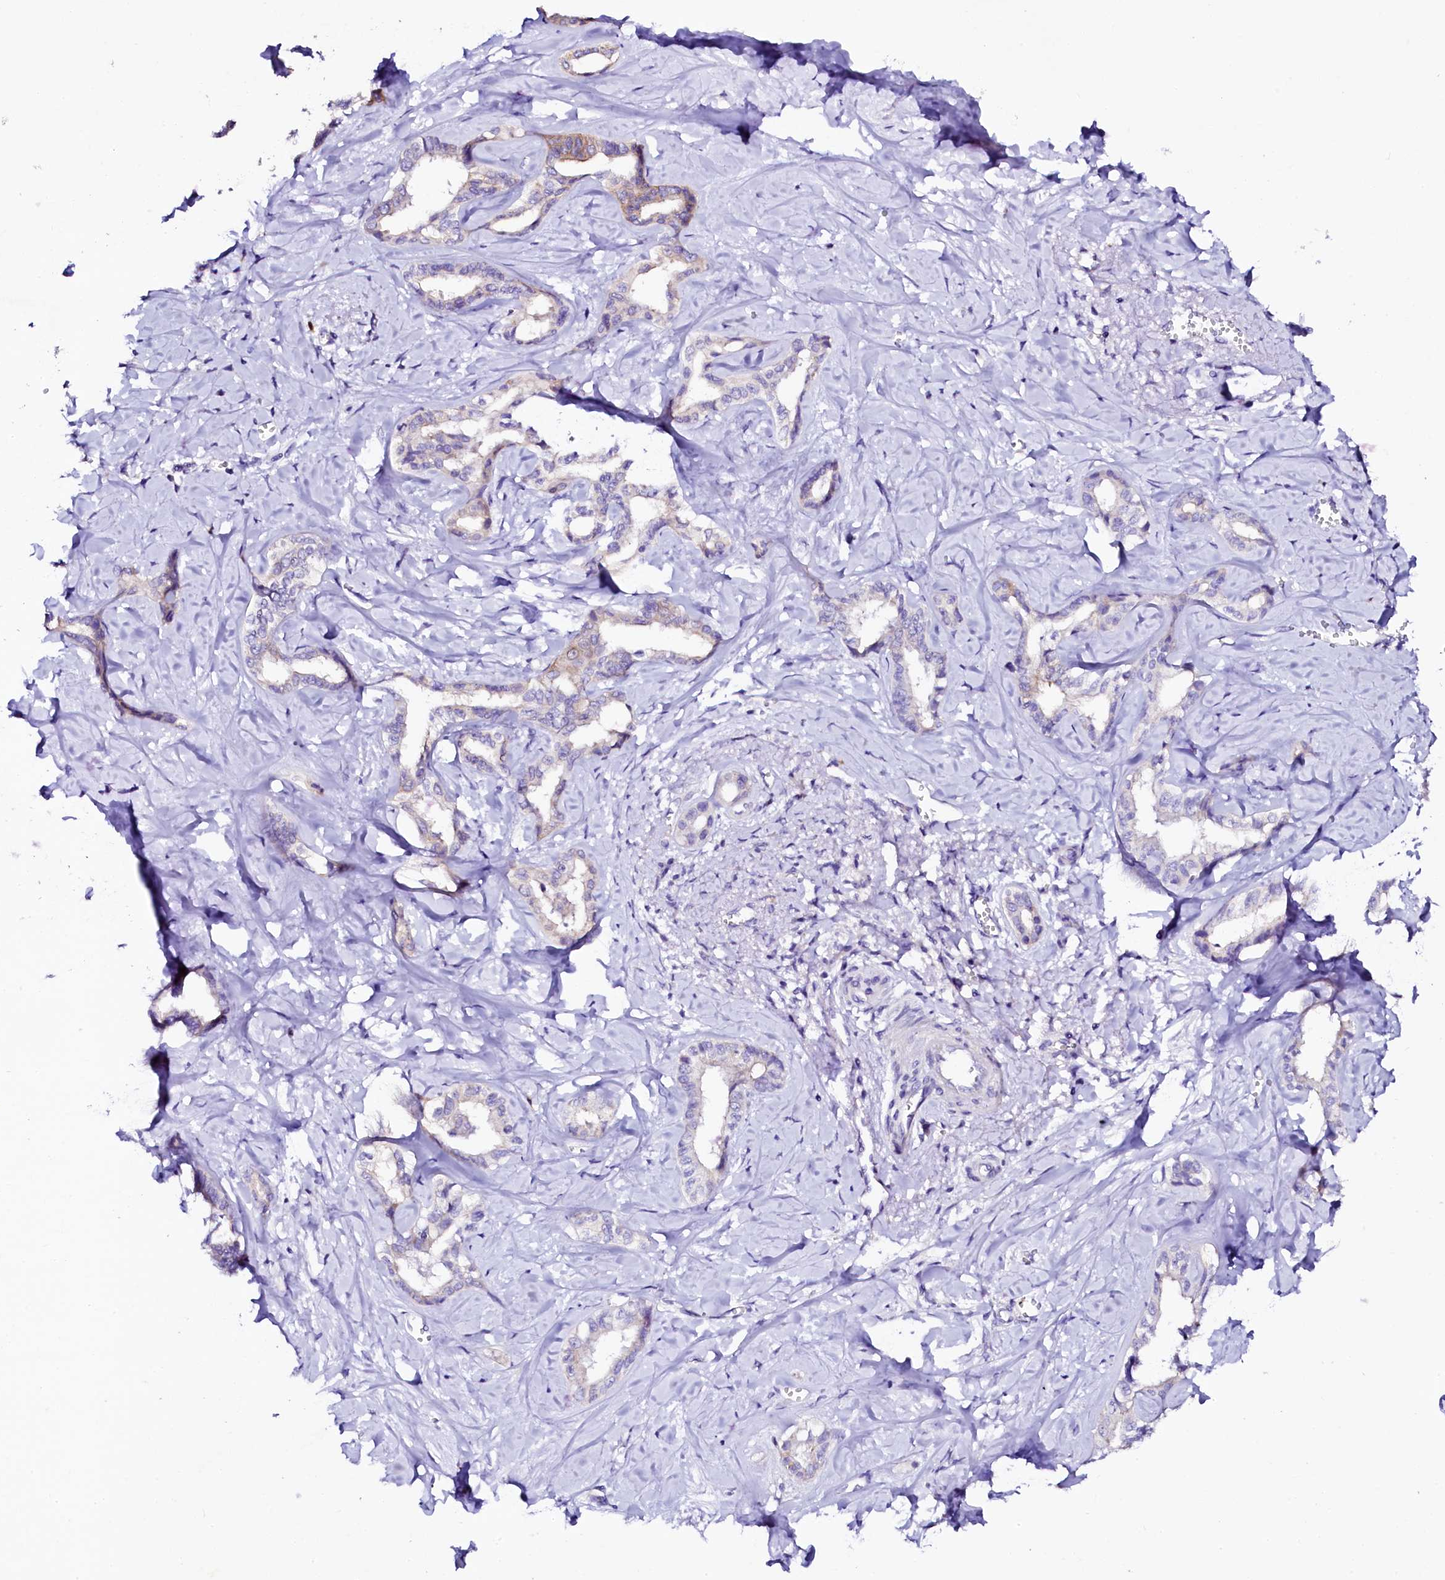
{"staining": {"intensity": "negative", "quantity": "none", "location": "none"}, "tissue": "liver cancer", "cell_type": "Tumor cells", "image_type": "cancer", "snomed": [{"axis": "morphology", "description": "Cholangiocarcinoma"}, {"axis": "topography", "description": "Liver"}], "caption": "DAB immunohistochemical staining of liver cholangiocarcinoma exhibits no significant expression in tumor cells. Nuclei are stained in blue.", "gene": "NAA16", "patient": {"sex": "female", "age": 77}}